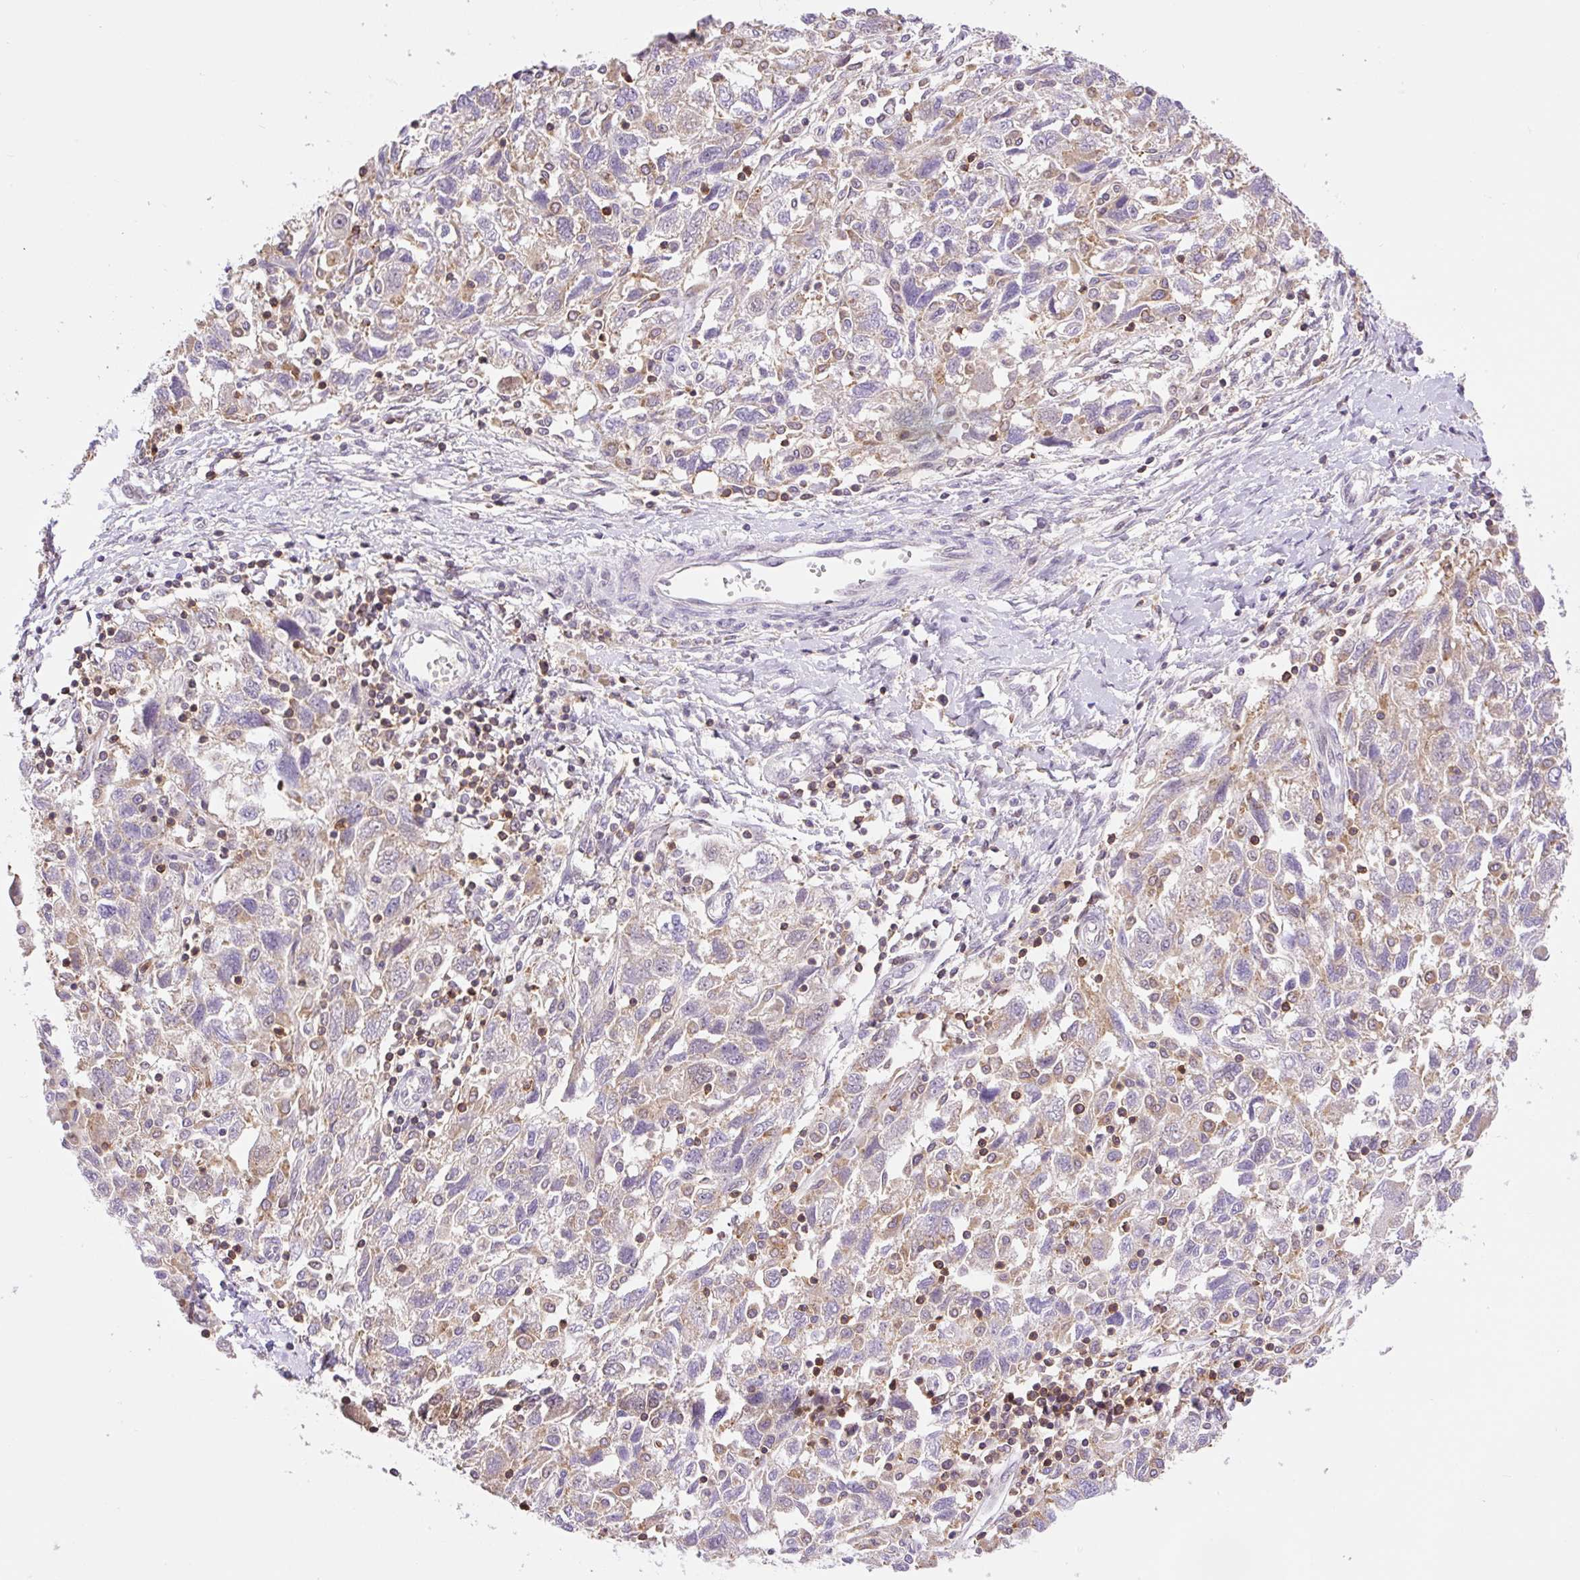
{"staining": {"intensity": "weak", "quantity": "25%-75%", "location": "cytoplasmic/membranous"}, "tissue": "ovarian cancer", "cell_type": "Tumor cells", "image_type": "cancer", "snomed": [{"axis": "morphology", "description": "Carcinoma, NOS"}, {"axis": "morphology", "description": "Cystadenocarcinoma, serous, NOS"}, {"axis": "topography", "description": "Ovary"}], "caption": "Human carcinoma (ovarian) stained for a protein (brown) demonstrates weak cytoplasmic/membranous positive expression in approximately 25%-75% of tumor cells.", "gene": "CARD11", "patient": {"sex": "female", "age": 69}}